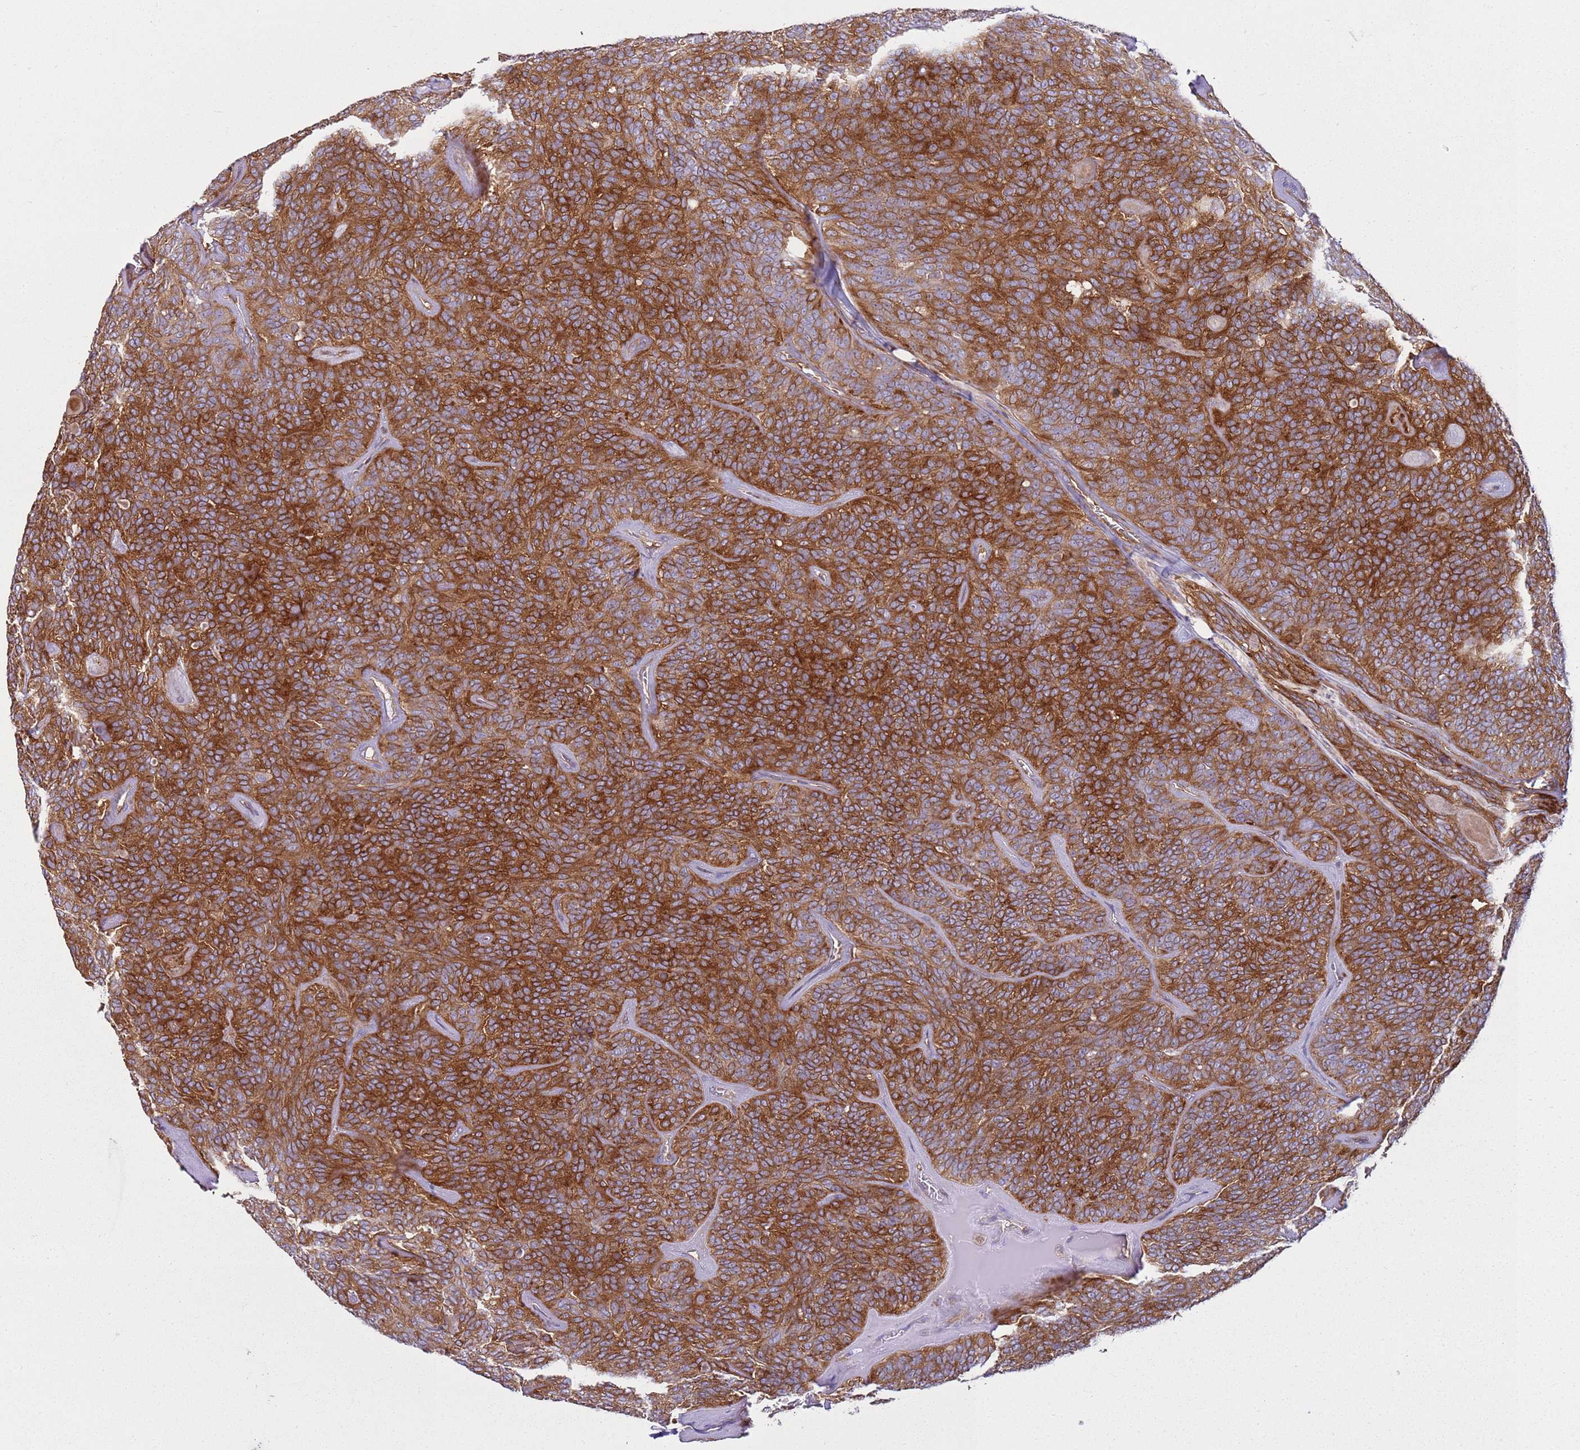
{"staining": {"intensity": "strong", "quantity": ">75%", "location": "cytoplasmic/membranous"}, "tissue": "head and neck cancer", "cell_type": "Tumor cells", "image_type": "cancer", "snomed": [{"axis": "morphology", "description": "Adenocarcinoma, NOS"}, {"axis": "topography", "description": "Head-Neck"}], "caption": "Tumor cells reveal strong cytoplasmic/membranous expression in about >75% of cells in head and neck cancer. (brown staining indicates protein expression, while blue staining denotes nuclei).", "gene": "SNX21", "patient": {"sex": "male", "age": 66}}